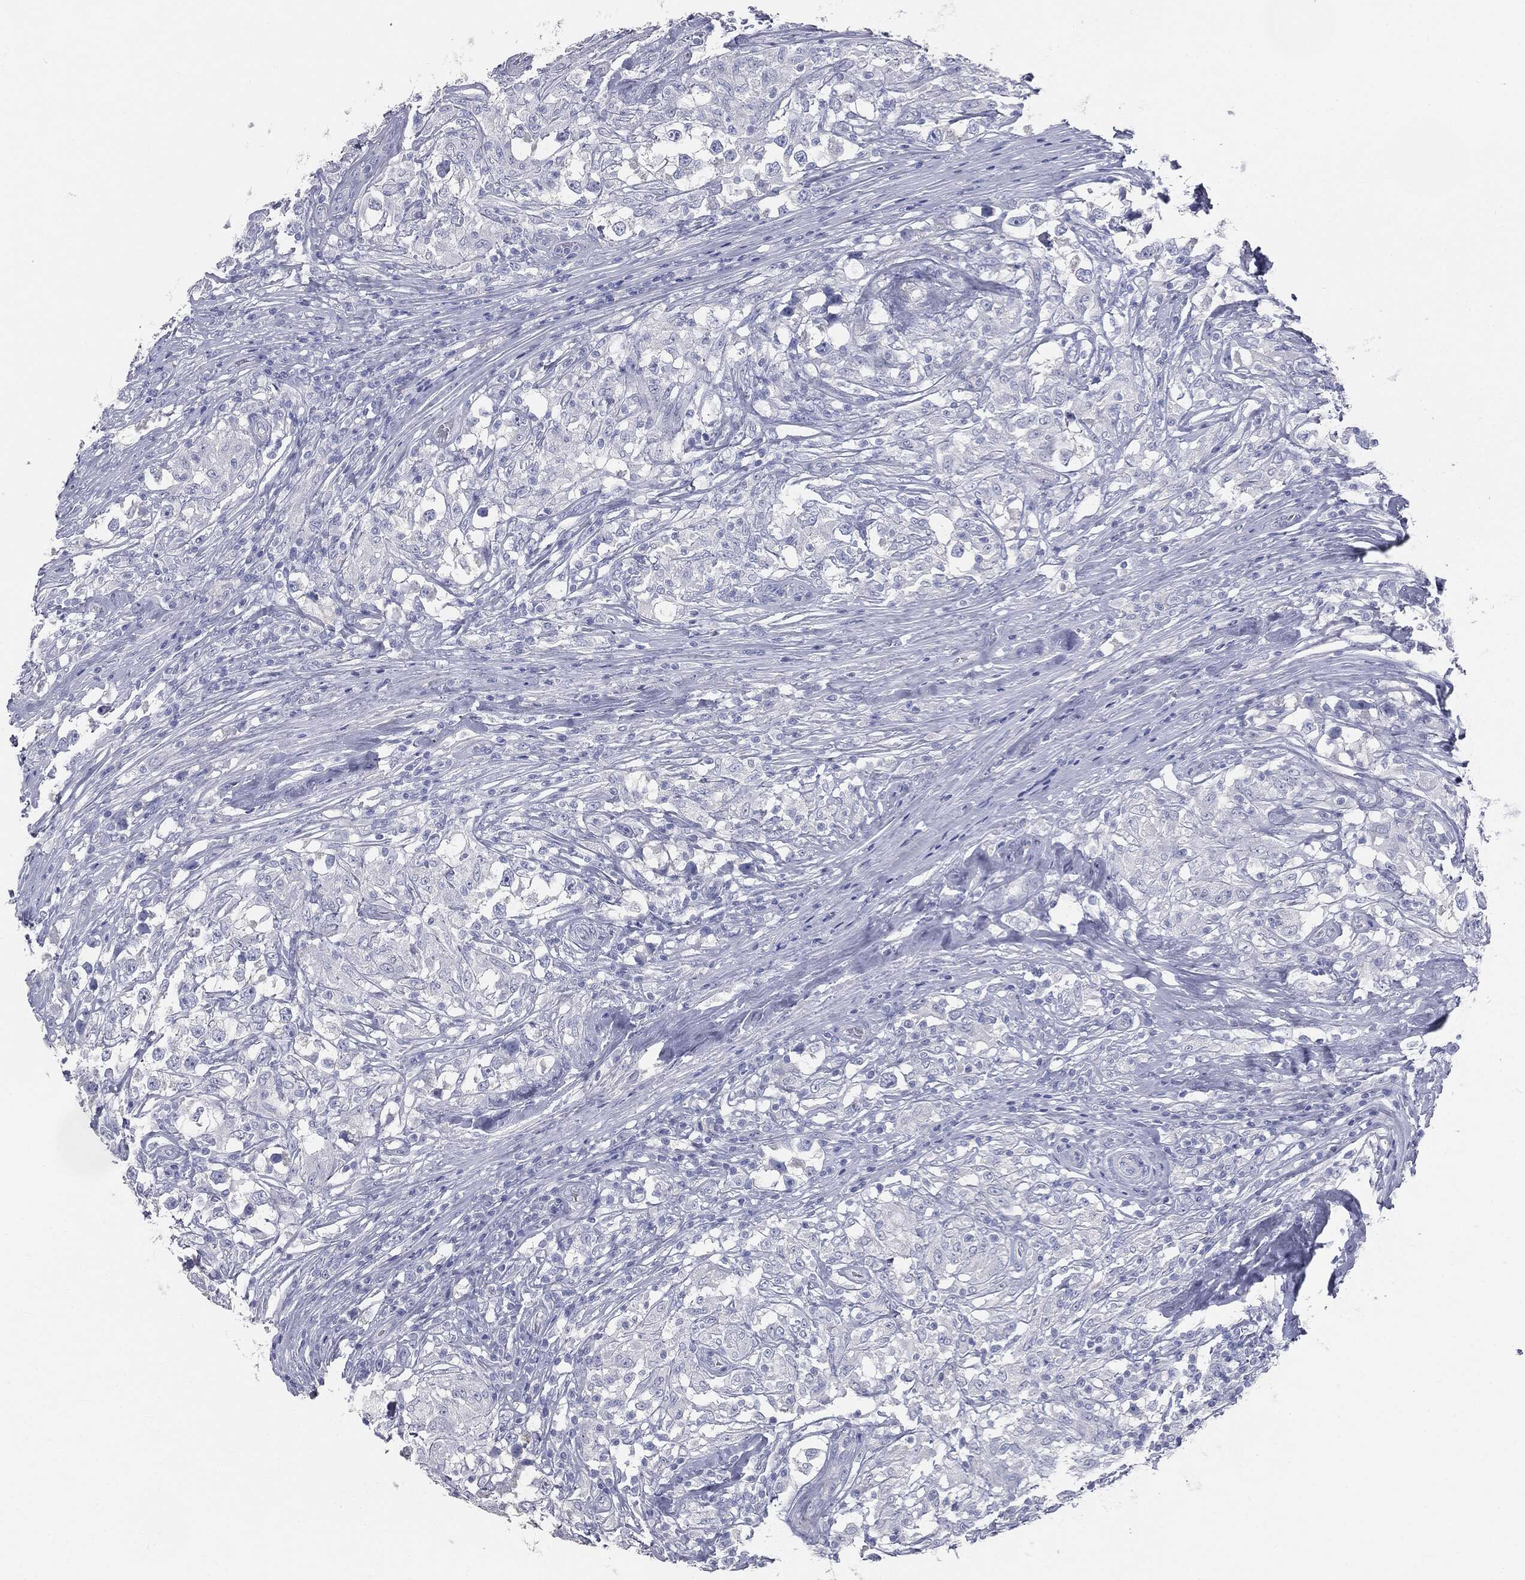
{"staining": {"intensity": "negative", "quantity": "none", "location": "none"}, "tissue": "testis cancer", "cell_type": "Tumor cells", "image_type": "cancer", "snomed": [{"axis": "morphology", "description": "Seminoma, NOS"}, {"axis": "topography", "description": "Testis"}], "caption": "Immunohistochemistry (IHC) image of testis cancer (seminoma) stained for a protein (brown), which demonstrates no positivity in tumor cells.", "gene": "CUZD1", "patient": {"sex": "male", "age": 46}}